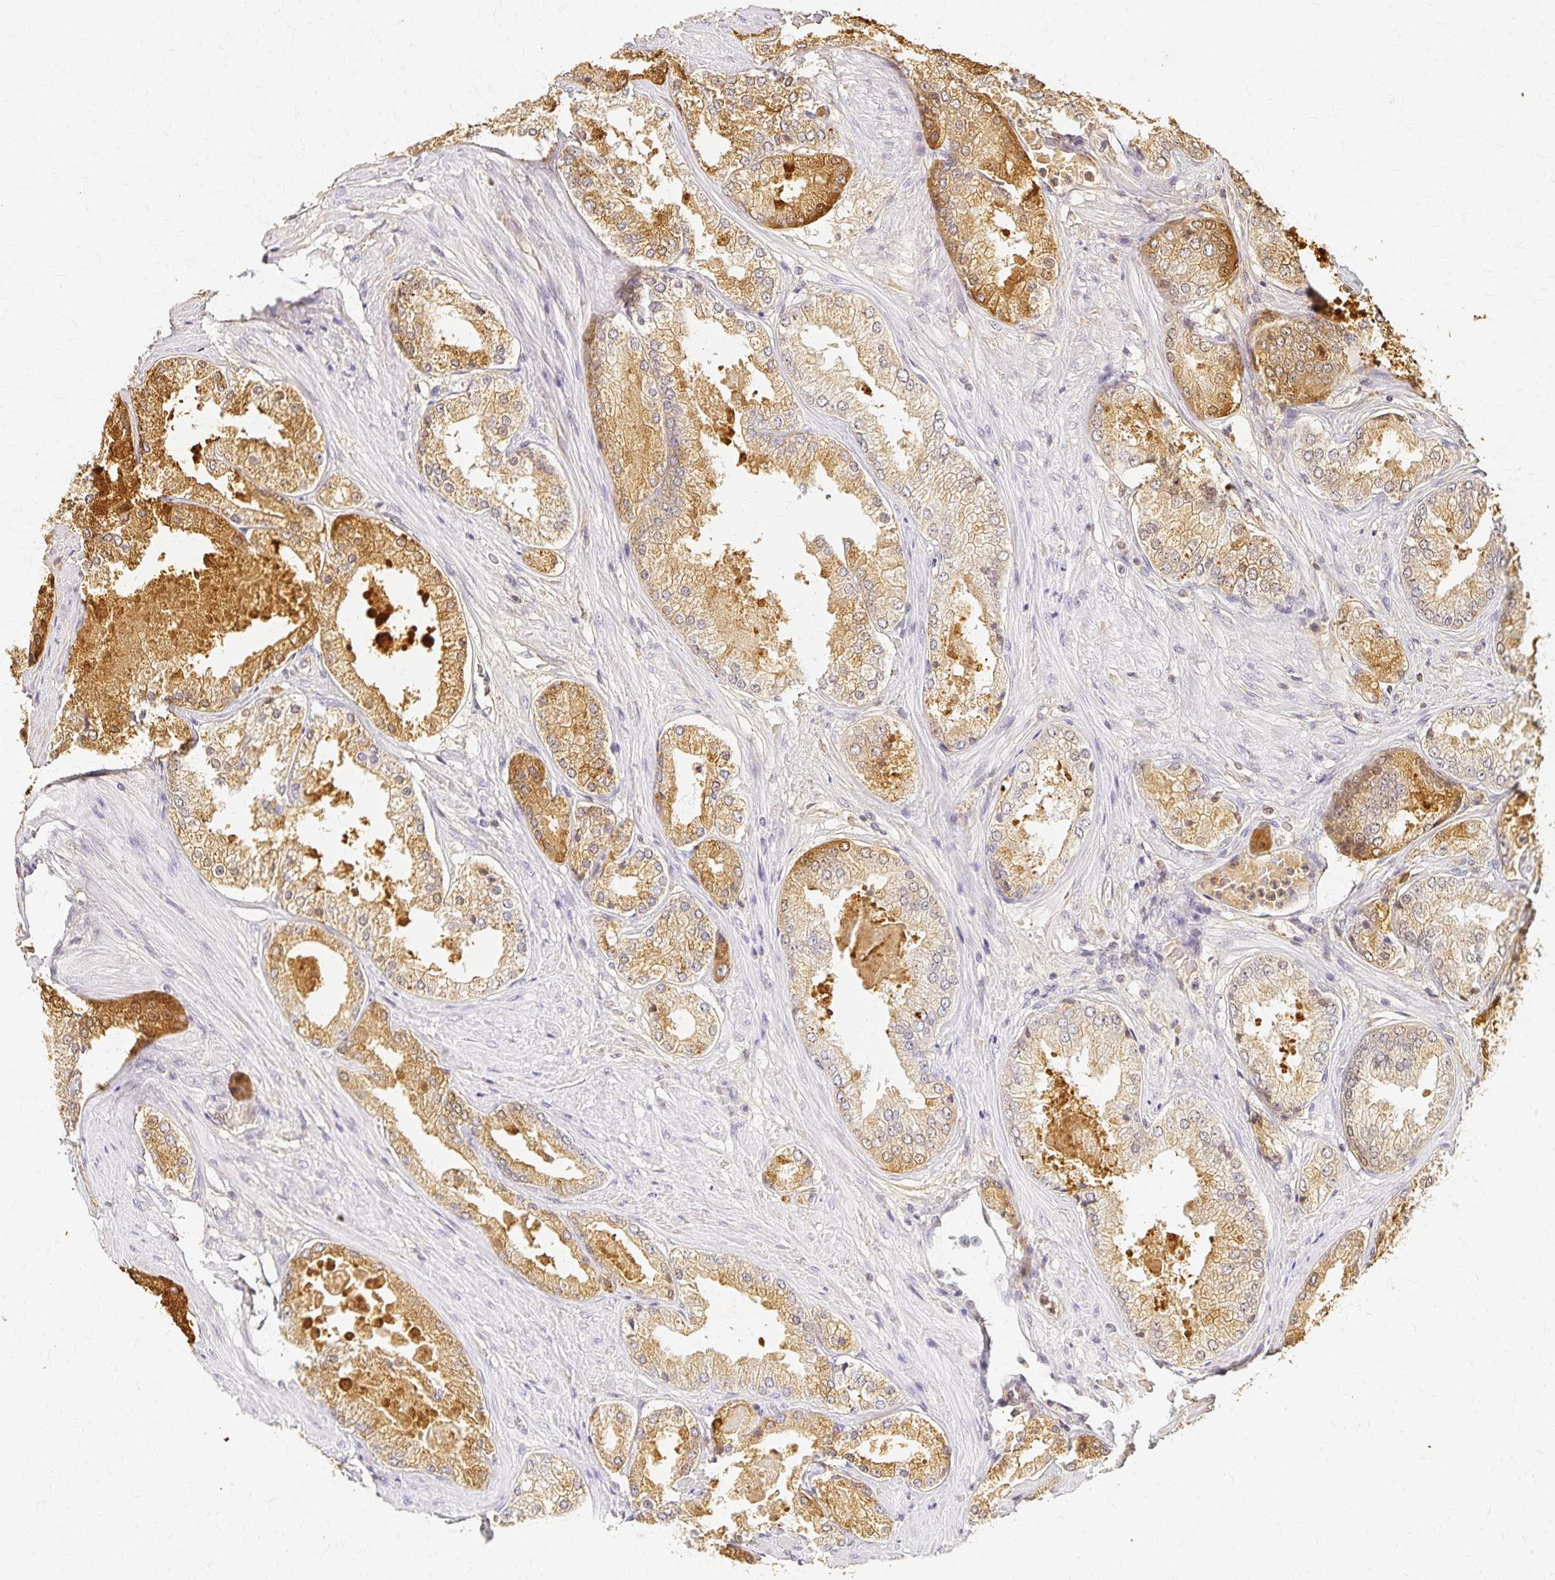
{"staining": {"intensity": "moderate", "quantity": "25%-75%", "location": "cytoplasmic/membranous"}, "tissue": "prostate cancer", "cell_type": "Tumor cells", "image_type": "cancer", "snomed": [{"axis": "morphology", "description": "Adenocarcinoma, Low grade"}, {"axis": "topography", "description": "Prostate"}], "caption": "Protein analysis of prostate cancer (adenocarcinoma (low-grade)) tissue demonstrates moderate cytoplasmic/membranous positivity in about 25%-75% of tumor cells. (DAB (3,3'-diaminobenzidine) IHC, brown staining for protein, blue staining for nuclei).", "gene": "AZGP1", "patient": {"sex": "male", "age": 68}}